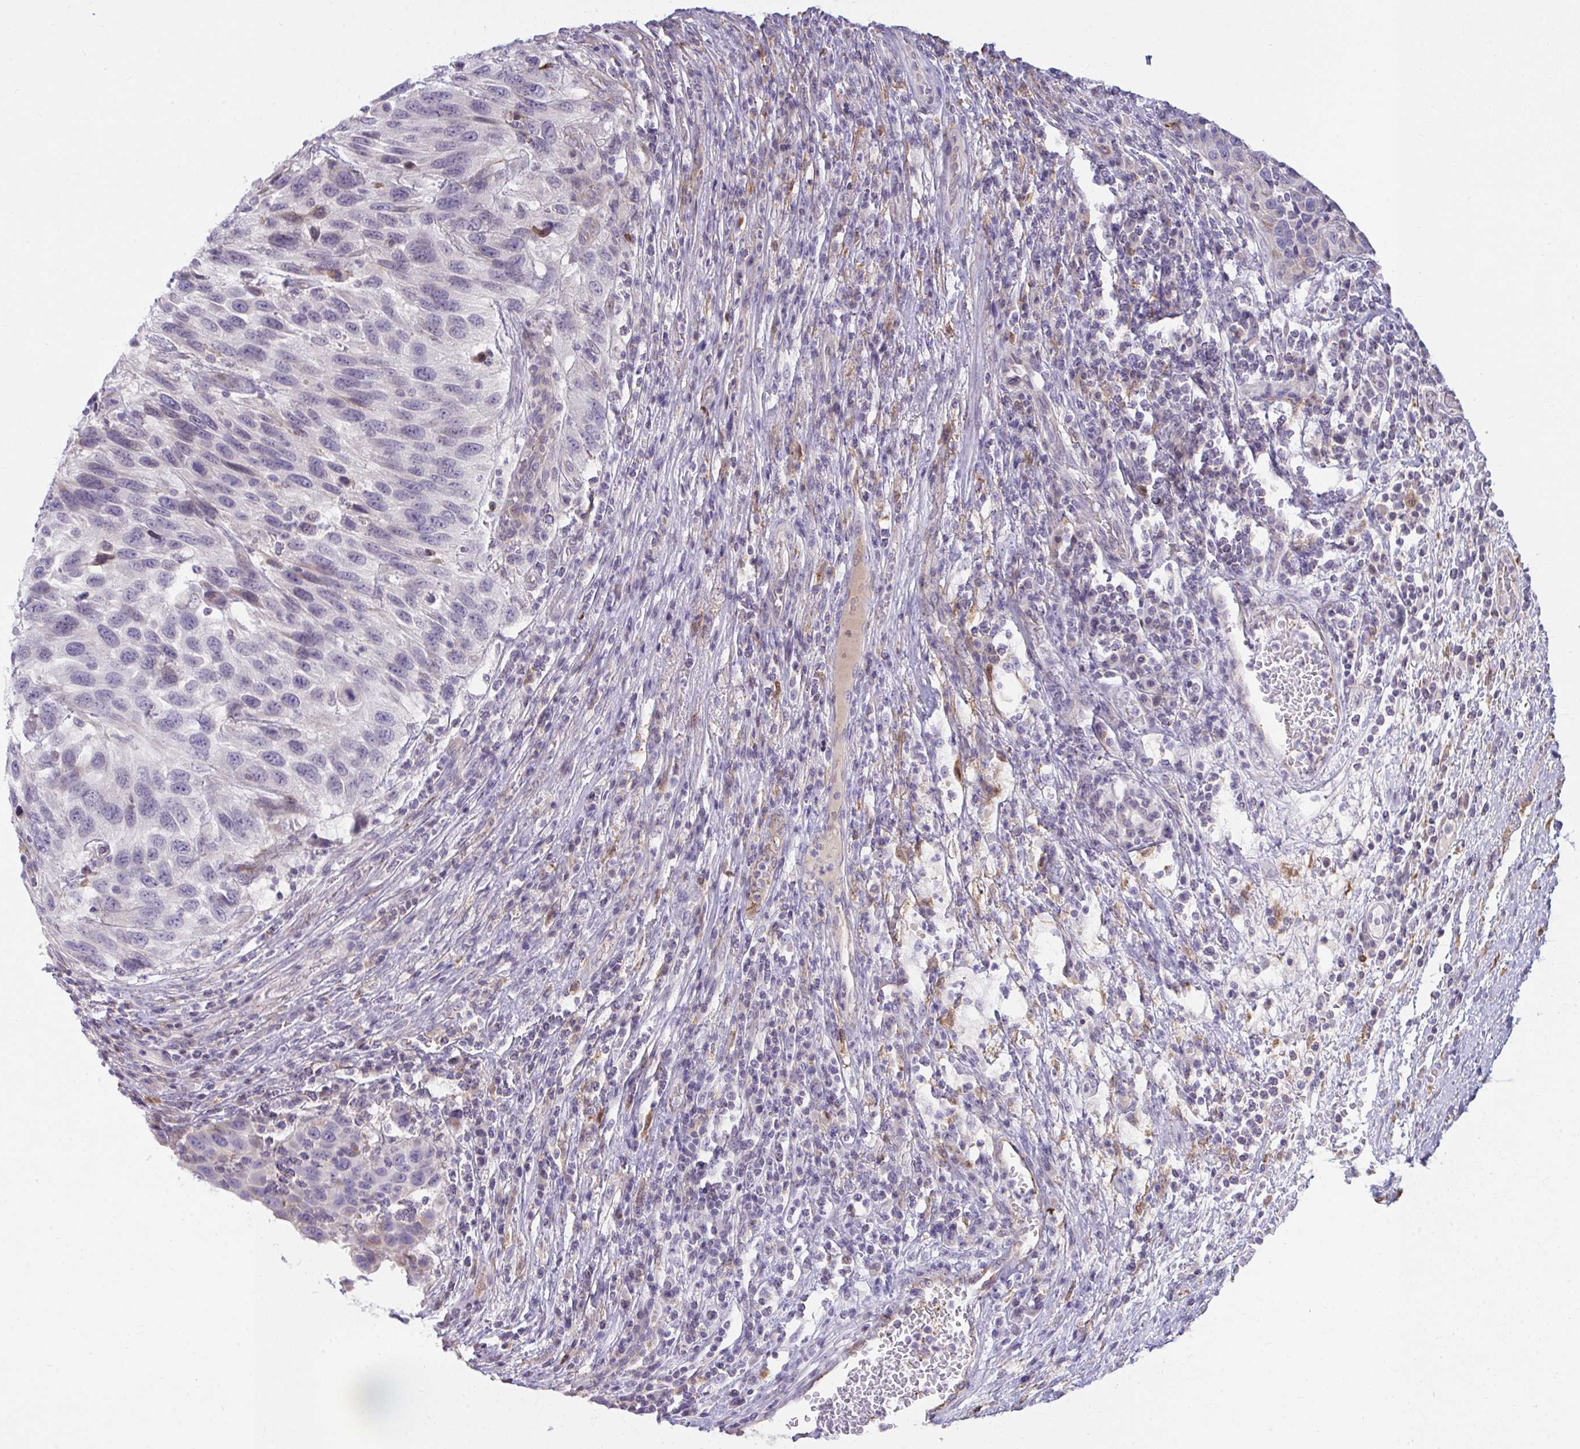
{"staining": {"intensity": "negative", "quantity": "none", "location": "none"}, "tissue": "urothelial cancer", "cell_type": "Tumor cells", "image_type": "cancer", "snomed": [{"axis": "morphology", "description": "Urothelial carcinoma, High grade"}, {"axis": "topography", "description": "Urinary bladder"}], "caption": "Photomicrograph shows no significant protein expression in tumor cells of urothelial cancer.", "gene": "SEMA6B", "patient": {"sex": "female", "age": 70}}